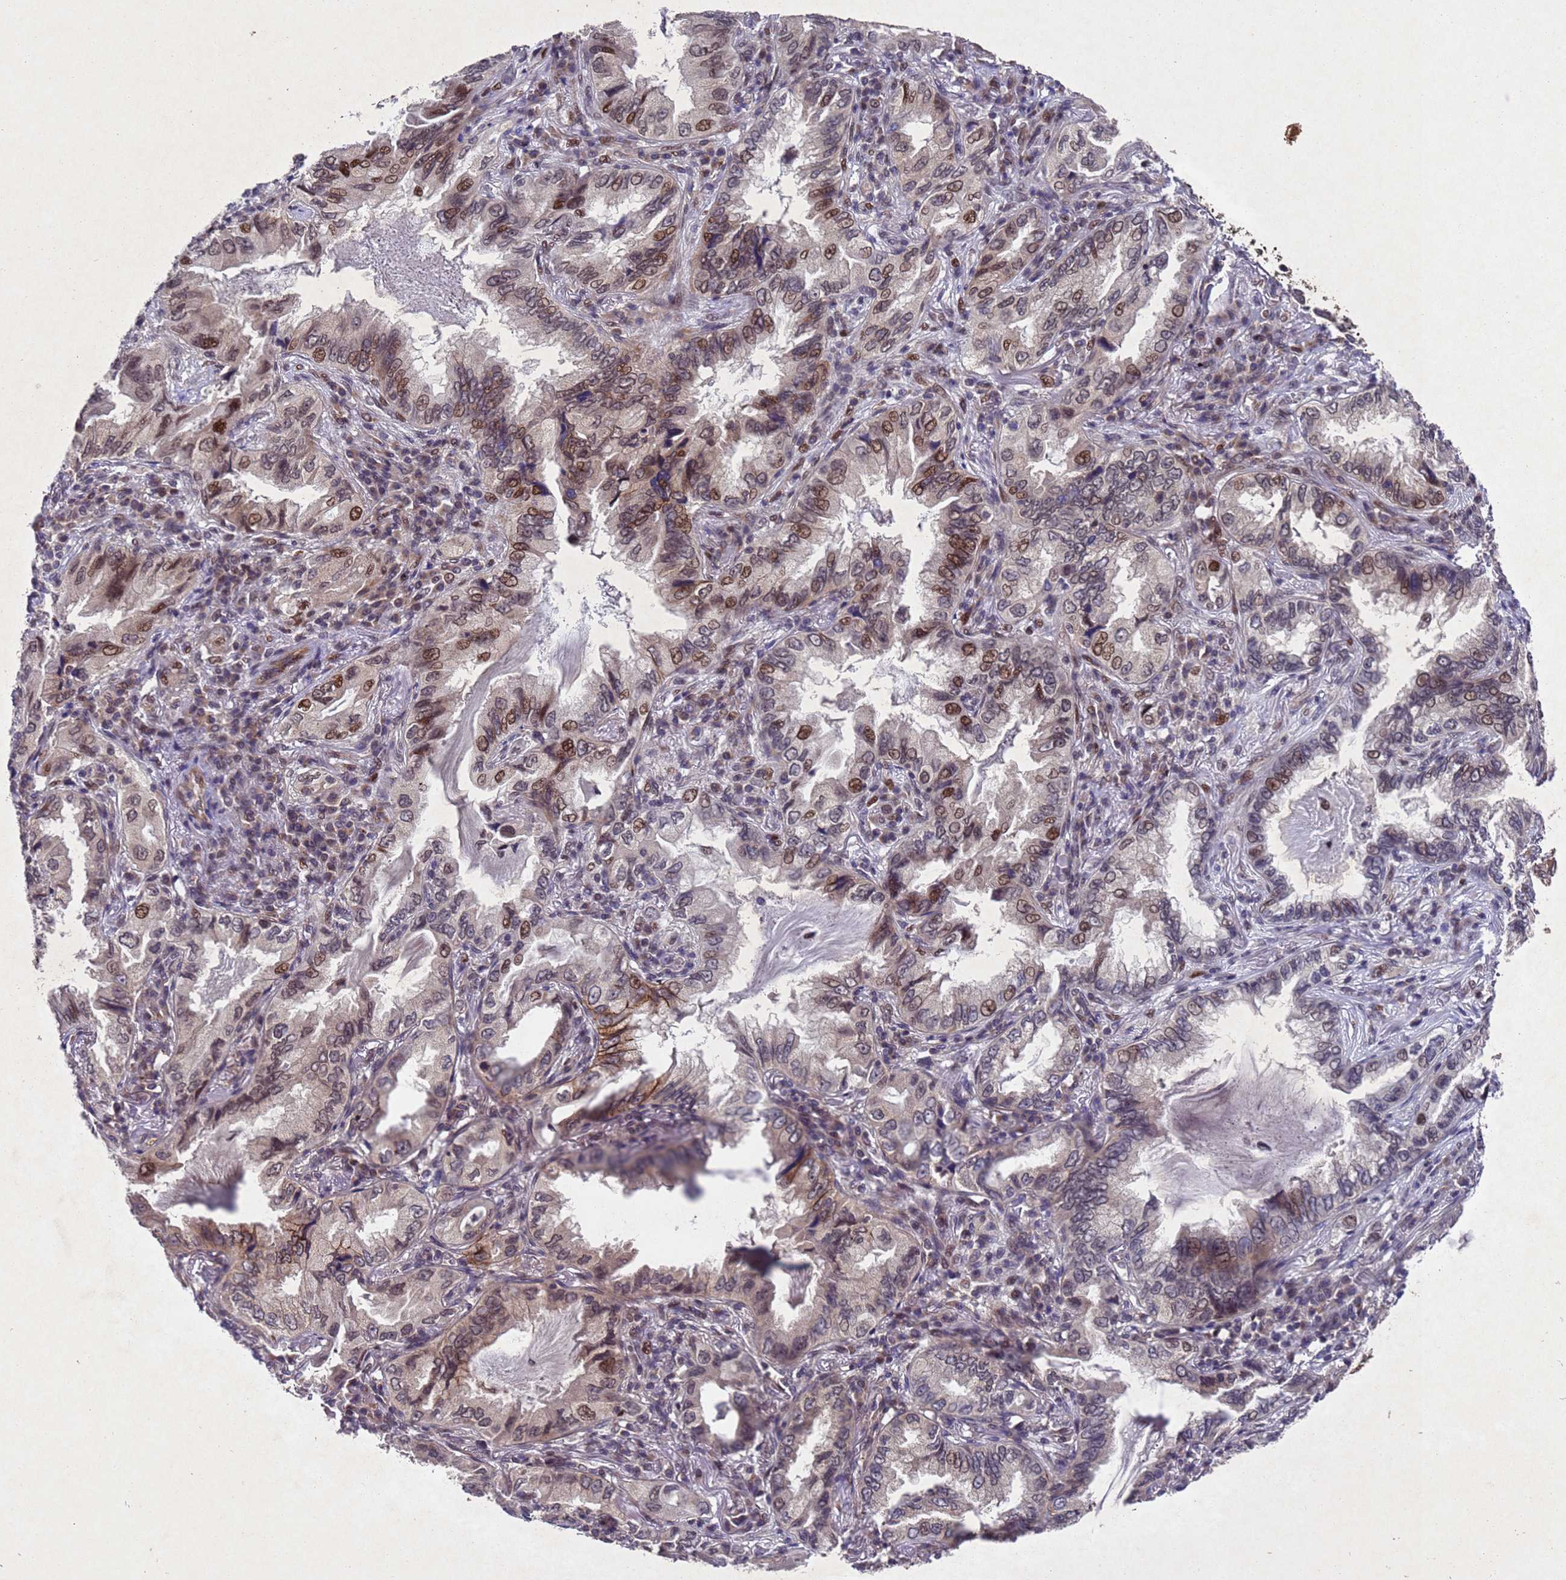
{"staining": {"intensity": "strong", "quantity": "25%-75%", "location": "cytoplasmic/membranous,nuclear"}, "tissue": "lung cancer", "cell_type": "Tumor cells", "image_type": "cancer", "snomed": [{"axis": "morphology", "description": "Adenocarcinoma, NOS"}, {"axis": "topography", "description": "Lung"}], "caption": "A brown stain highlights strong cytoplasmic/membranous and nuclear expression of a protein in human lung cancer tumor cells.", "gene": "TBK1", "patient": {"sex": "female", "age": 69}}